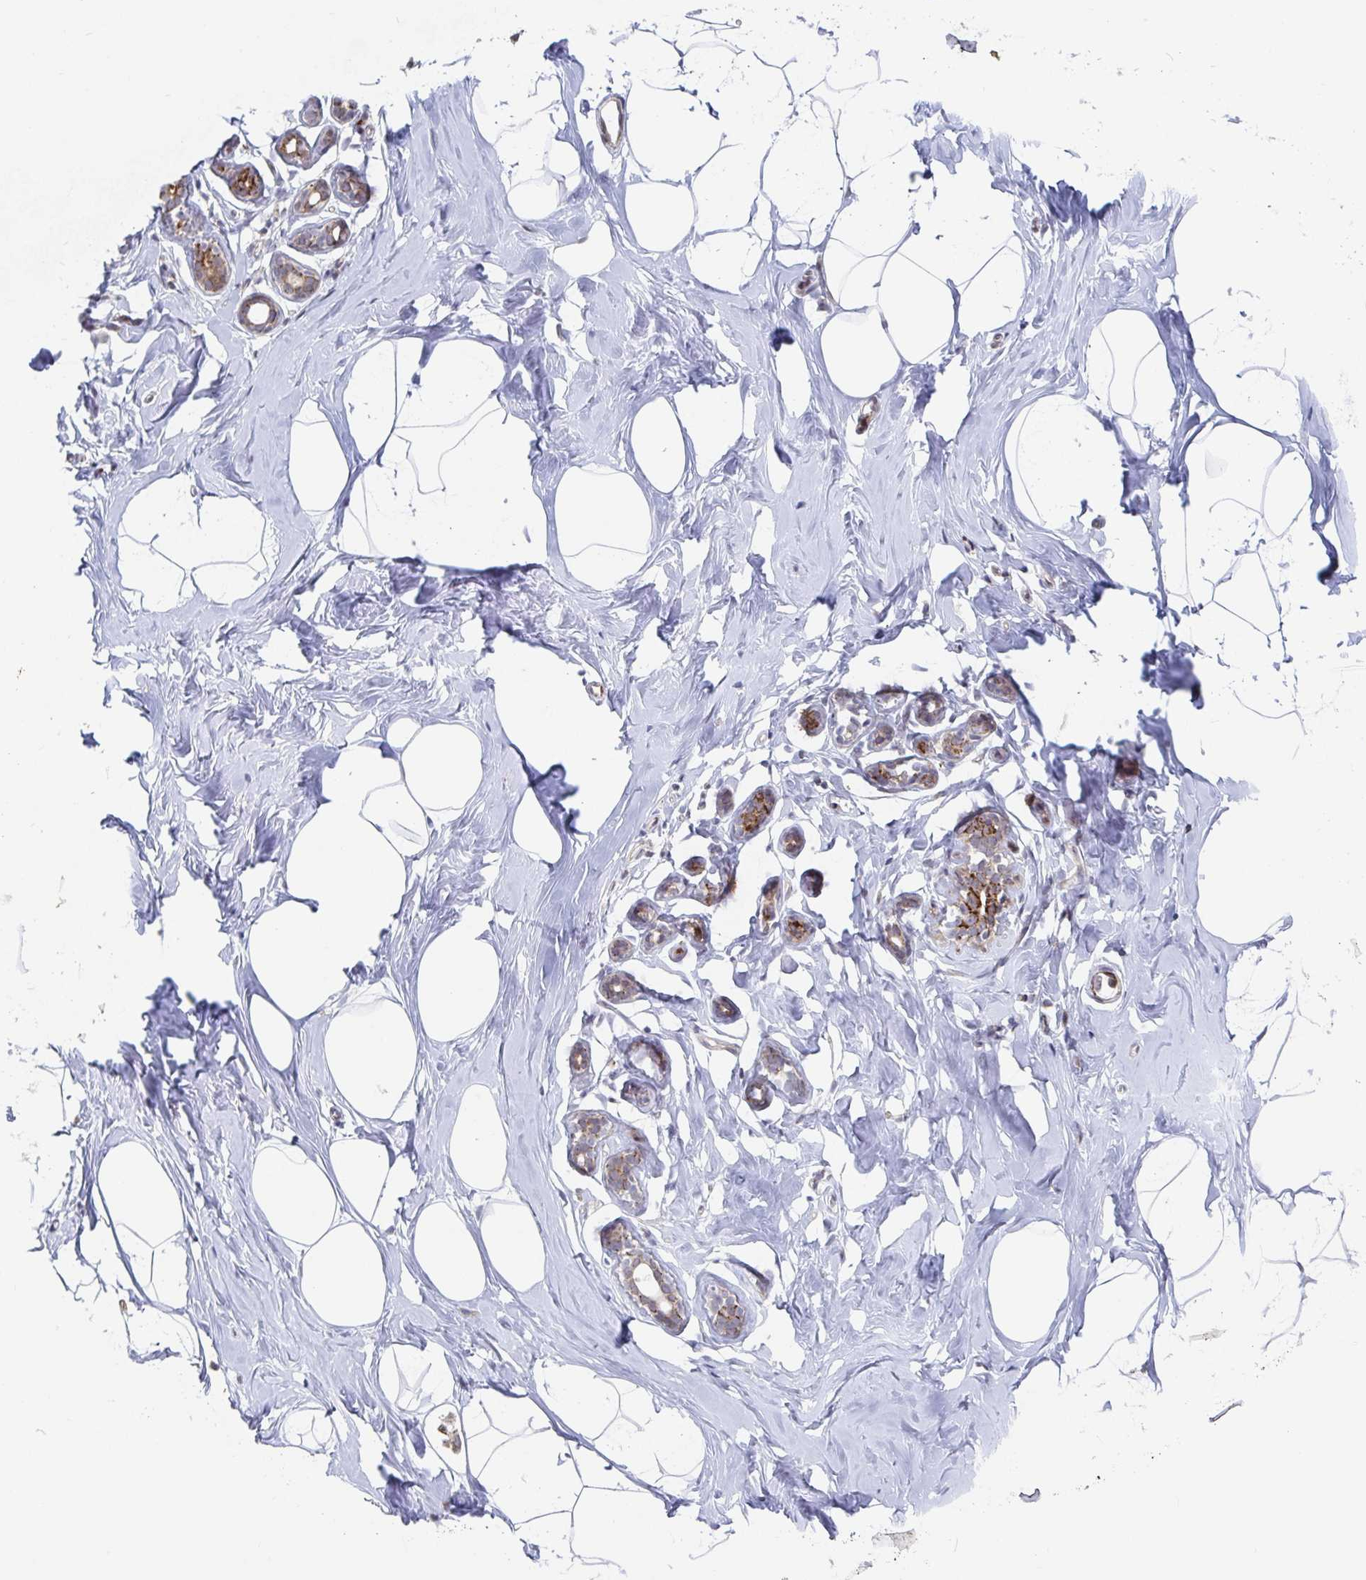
{"staining": {"intensity": "negative", "quantity": "none", "location": "none"}, "tissue": "breast", "cell_type": "Adipocytes", "image_type": "normal", "snomed": [{"axis": "morphology", "description": "Normal tissue, NOS"}, {"axis": "topography", "description": "Breast"}], "caption": "Immunohistochemistry image of unremarkable human breast stained for a protein (brown), which demonstrates no expression in adipocytes. (DAB IHC visualized using brightfield microscopy, high magnification).", "gene": "STARD8", "patient": {"sex": "female", "age": 32}}